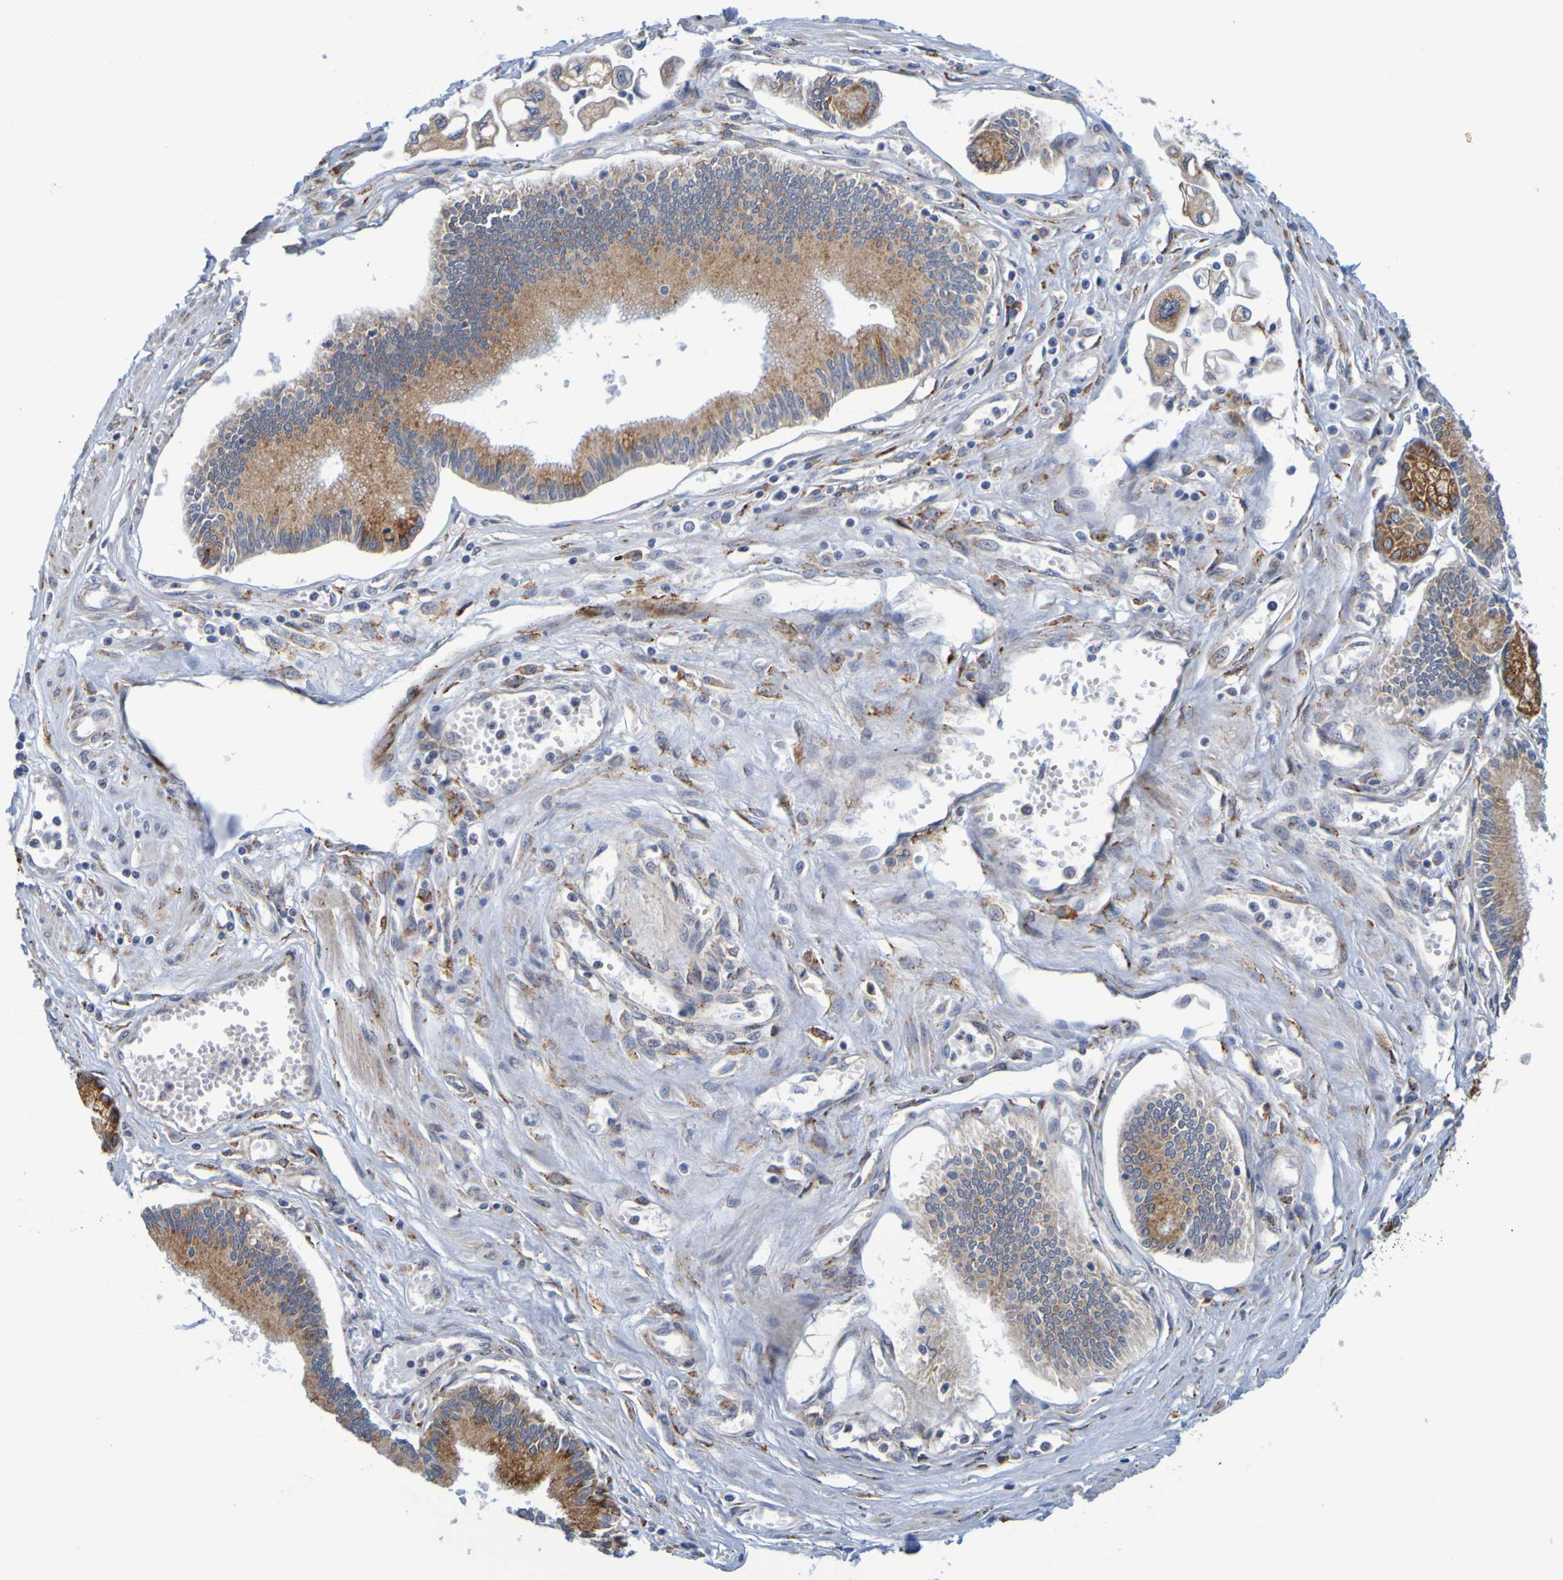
{"staining": {"intensity": "moderate", "quantity": ">75%", "location": "cytoplasmic/membranous"}, "tissue": "pancreatic cancer", "cell_type": "Tumor cells", "image_type": "cancer", "snomed": [{"axis": "morphology", "description": "Adenocarcinoma, NOS"}, {"axis": "topography", "description": "Pancreas"}], "caption": "Human pancreatic adenocarcinoma stained for a protein (brown) displays moderate cytoplasmic/membranous positive expression in about >75% of tumor cells.", "gene": "SIL1", "patient": {"sex": "male", "age": 56}}